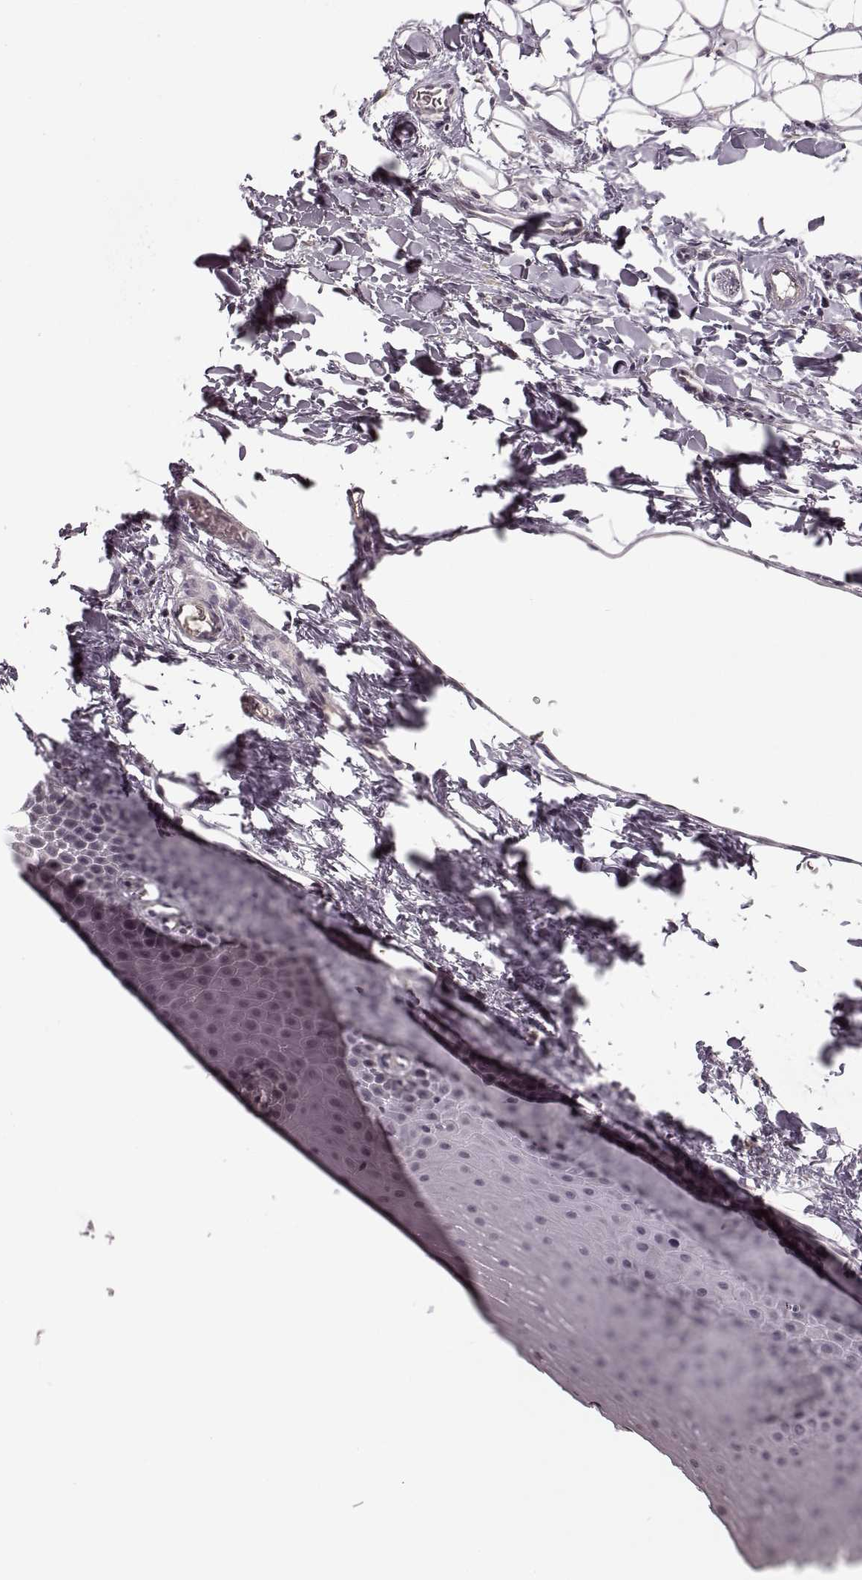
{"staining": {"intensity": "negative", "quantity": "none", "location": "none"}, "tissue": "oral mucosa", "cell_type": "Squamous epithelial cells", "image_type": "normal", "snomed": [{"axis": "morphology", "description": "Normal tissue, NOS"}, {"axis": "topography", "description": "Oral tissue"}], "caption": "The photomicrograph displays no significant expression in squamous epithelial cells of oral mucosa.", "gene": "ASIC3", "patient": {"sex": "male", "age": 81}}